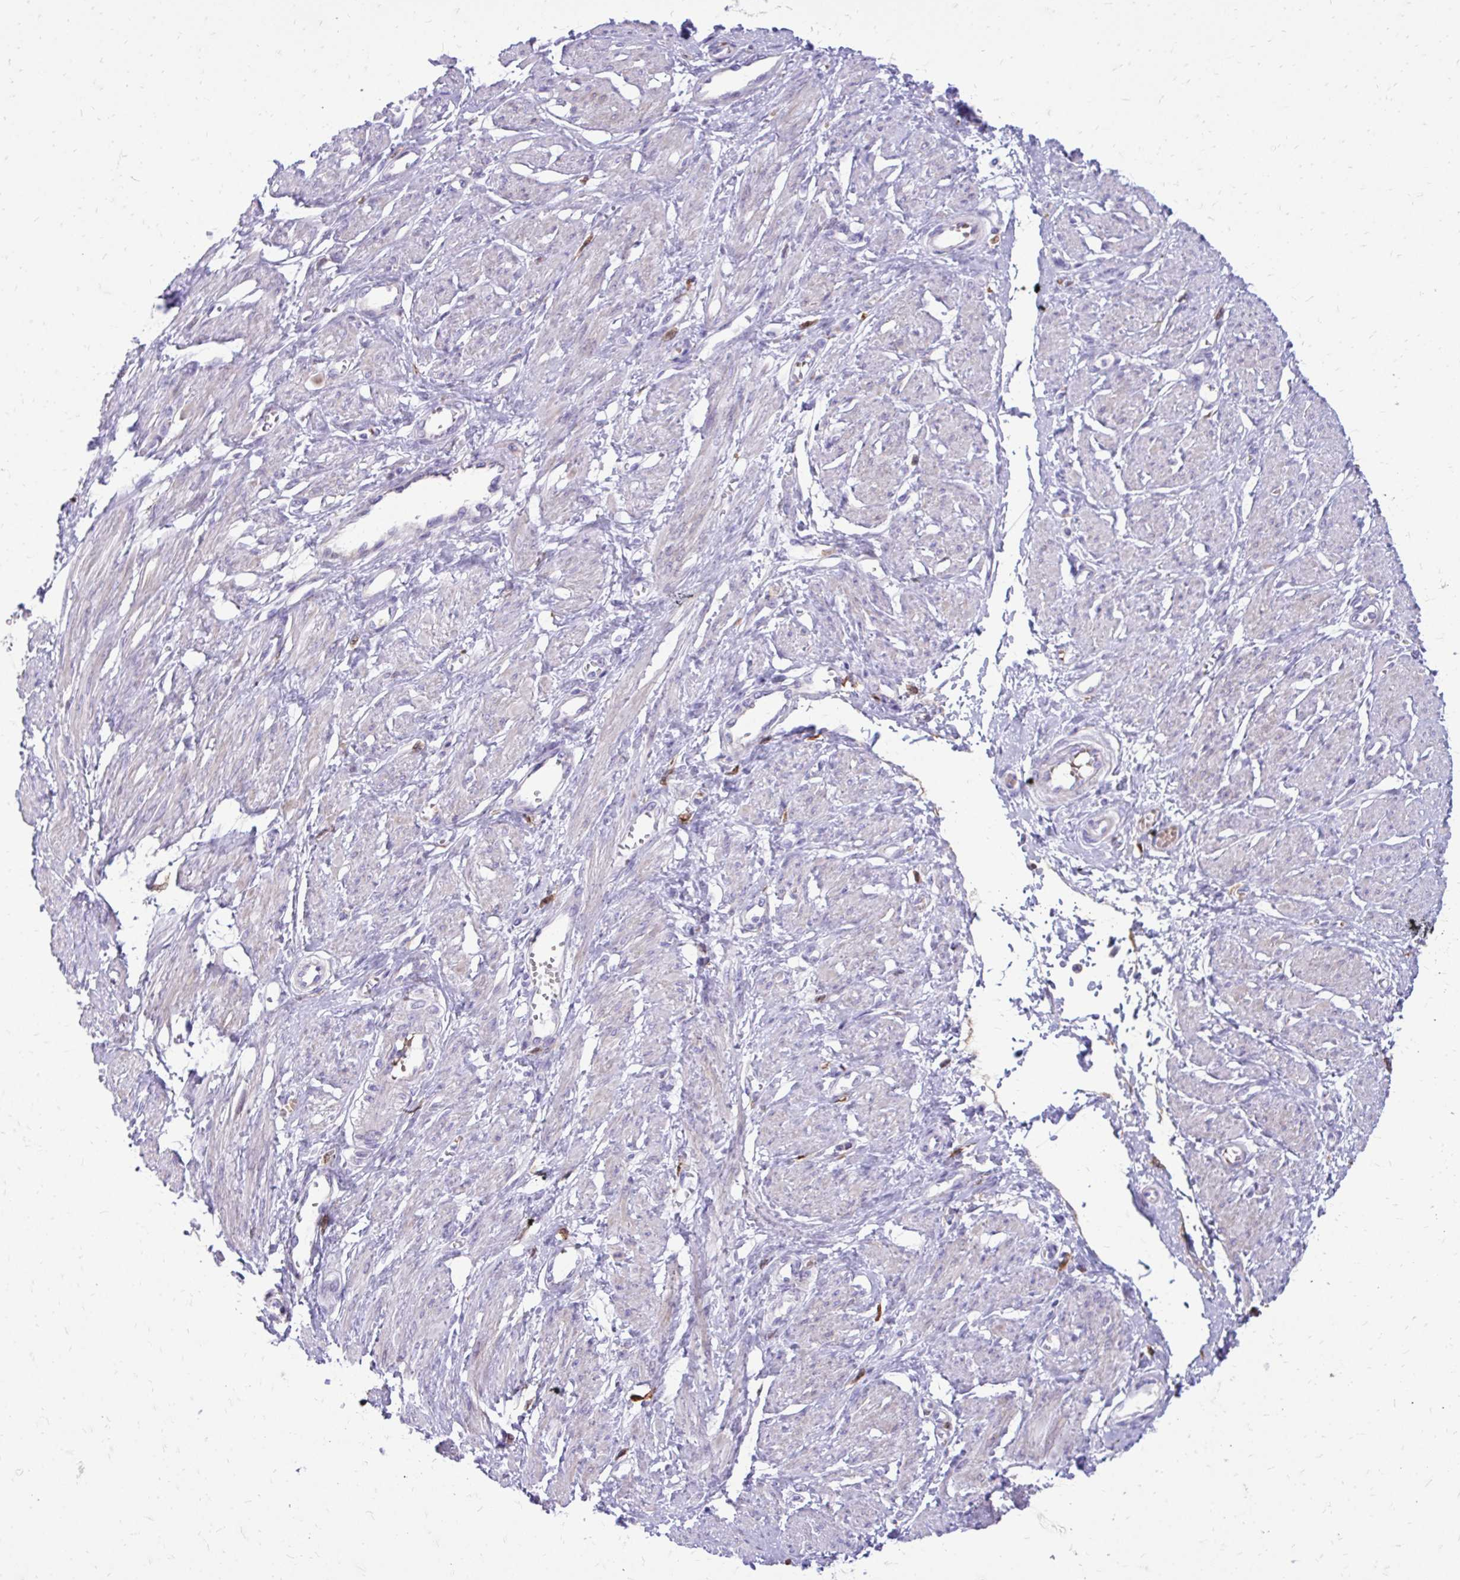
{"staining": {"intensity": "negative", "quantity": "none", "location": "none"}, "tissue": "smooth muscle", "cell_type": "Smooth muscle cells", "image_type": "normal", "snomed": [{"axis": "morphology", "description": "Normal tissue, NOS"}, {"axis": "topography", "description": "Smooth muscle"}, {"axis": "topography", "description": "Uterus"}], "caption": "Immunohistochemistry photomicrograph of benign human smooth muscle stained for a protein (brown), which exhibits no expression in smooth muscle cells. (DAB (3,3'-diaminobenzidine) immunohistochemistry, high magnification).", "gene": "SIGLEC11", "patient": {"sex": "female", "age": 39}}